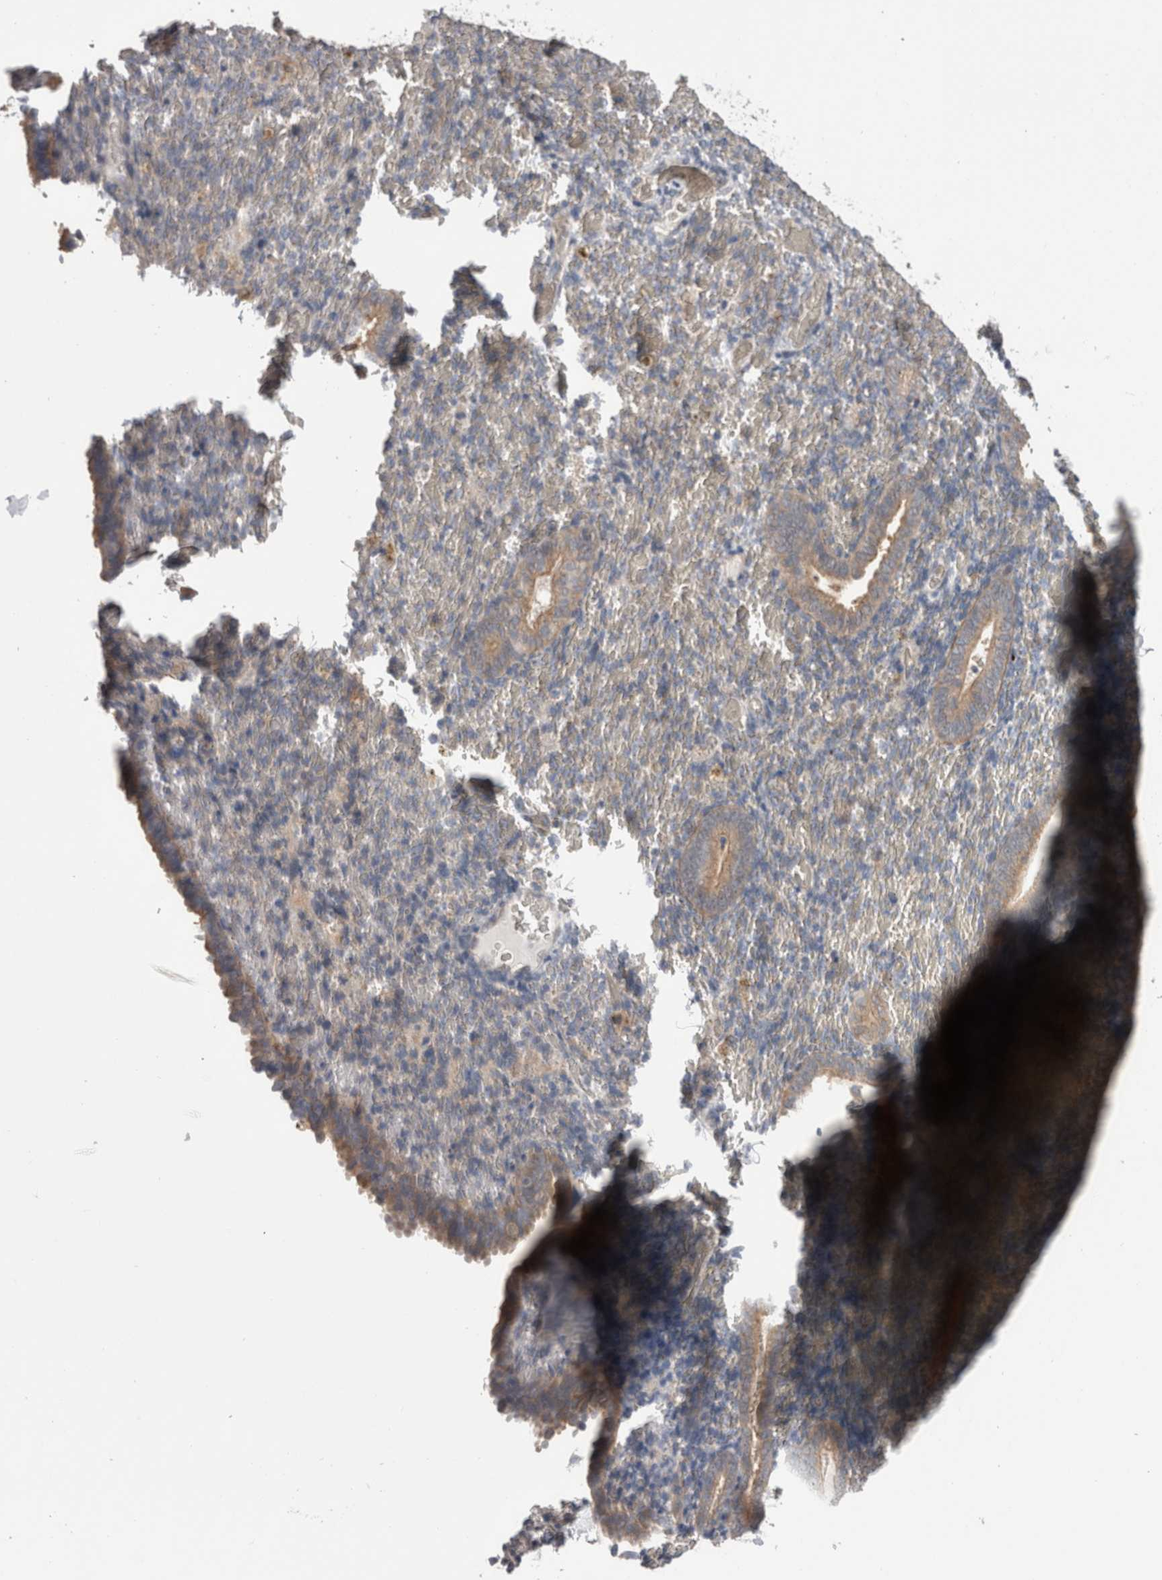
{"staining": {"intensity": "negative", "quantity": "none", "location": "none"}, "tissue": "endometrium", "cell_type": "Cells in endometrial stroma", "image_type": "normal", "snomed": [{"axis": "morphology", "description": "Normal tissue, NOS"}, {"axis": "topography", "description": "Endometrium"}], "caption": "Immunohistochemical staining of unremarkable human endometrium displays no significant positivity in cells in endometrial stroma.", "gene": "DCTN6", "patient": {"sex": "female", "age": 51}}